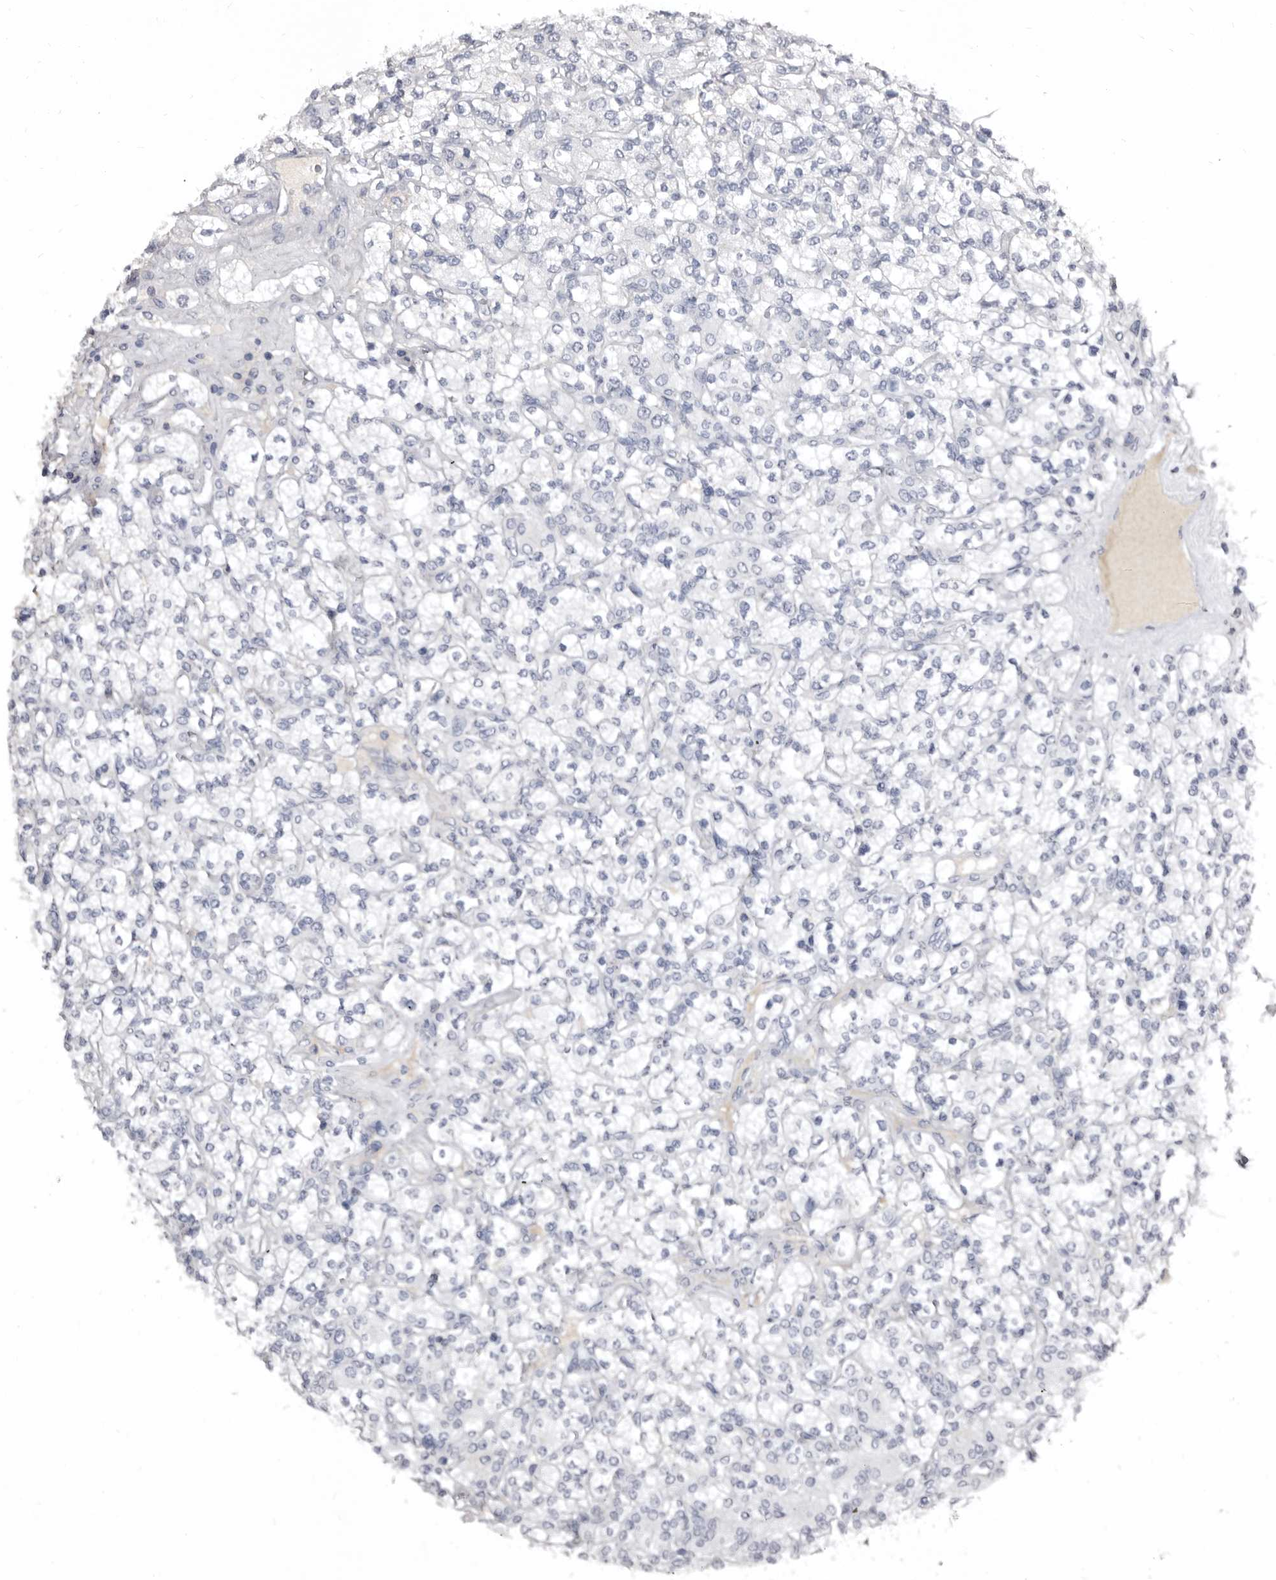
{"staining": {"intensity": "negative", "quantity": "none", "location": "none"}, "tissue": "renal cancer", "cell_type": "Tumor cells", "image_type": "cancer", "snomed": [{"axis": "morphology", "description": "Adenocarcinoma, NOS"}, {"axis": "topography", "description": "Kidney"}], "caption": "An immunohistochemistry photomicrograph of adenocarcinoma (renal) is shown. There is no staining in tumor cells of adenocarcinoma (renal).", "gene": "GREB1", "patient": {"sex": "male", "age": 77}}